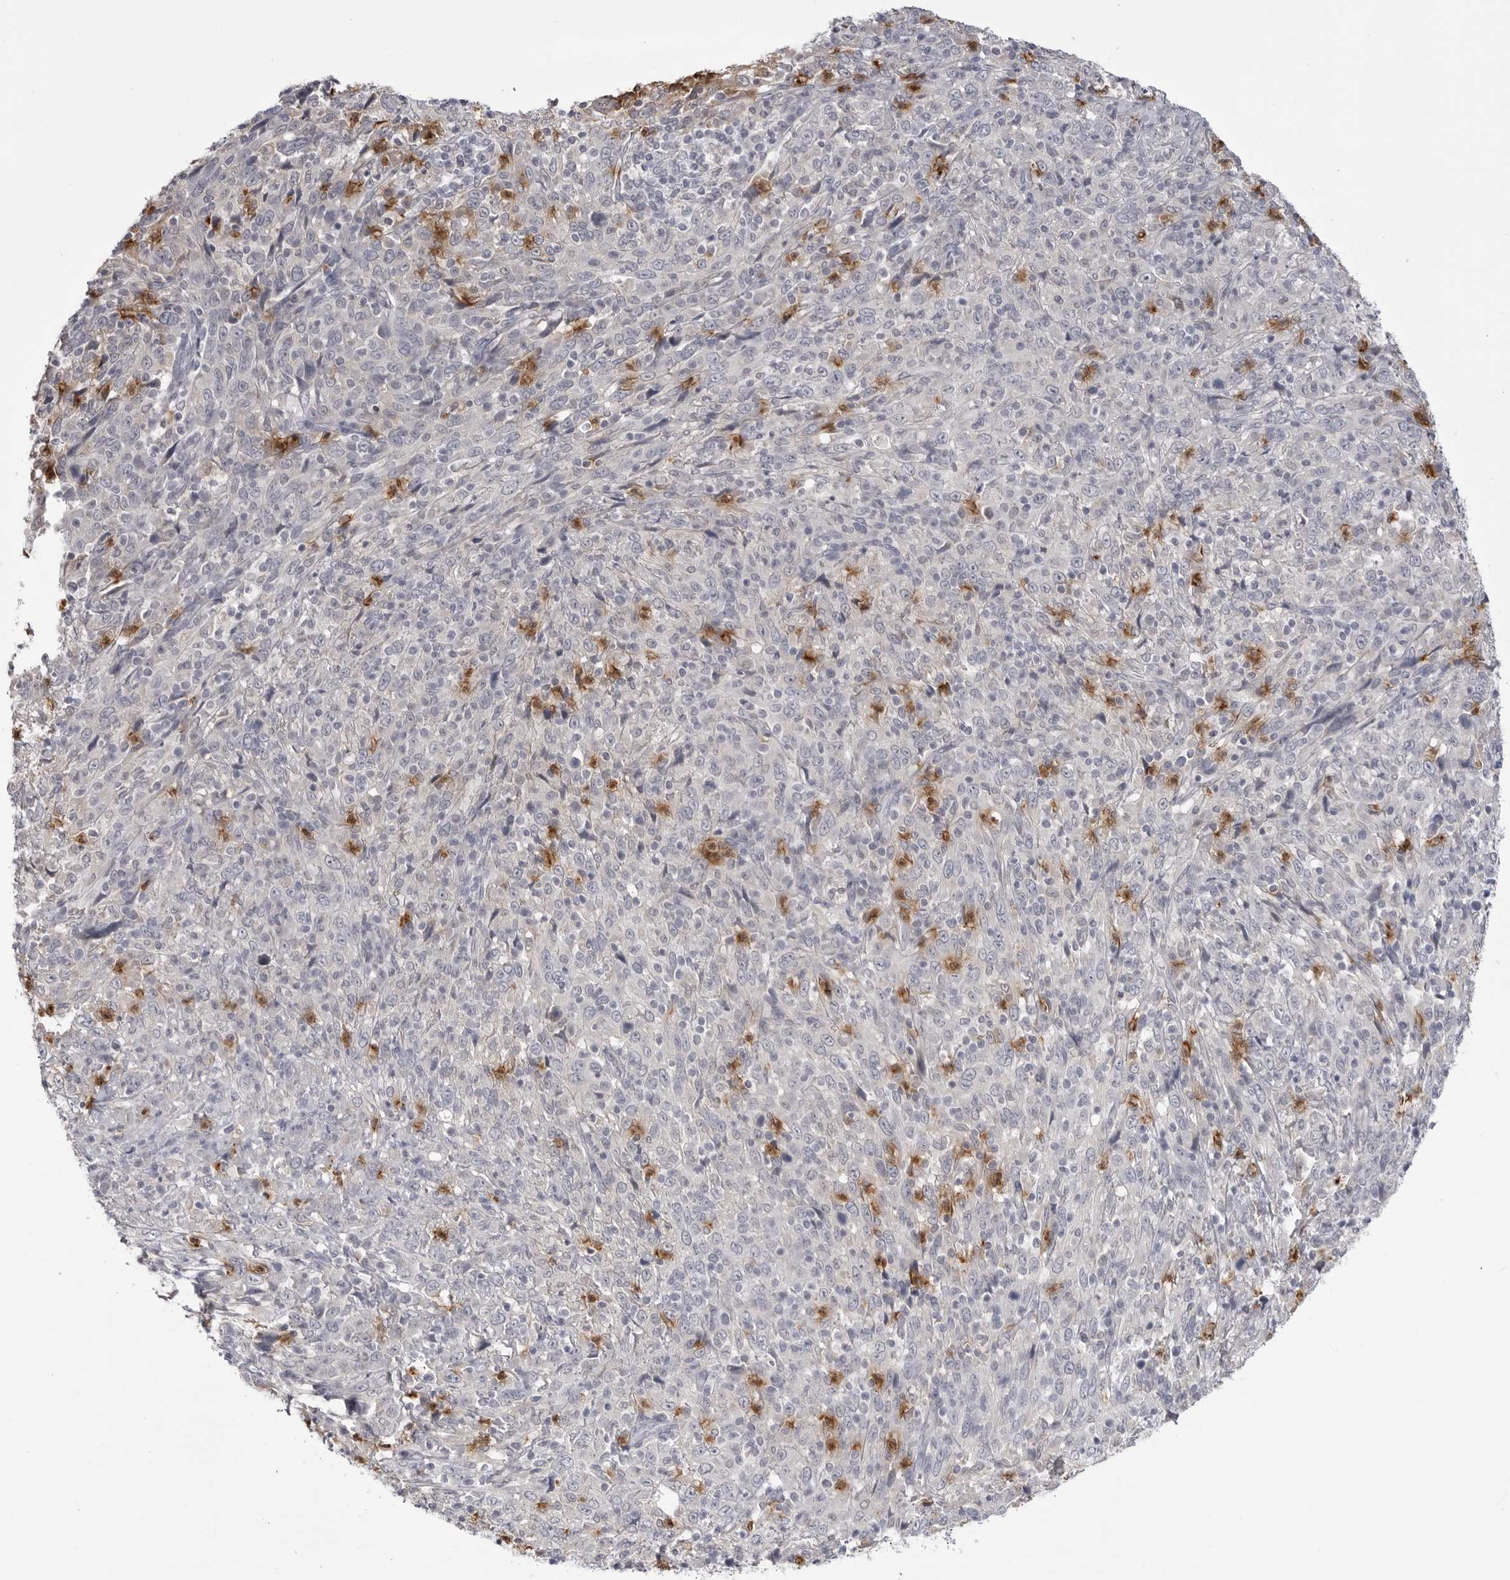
{"staining": {"intensity": "negative", "quantity": "none", "location": "none"}, "tissue": "cervical cancer", "cell_type": "Tumor cells", "image_type": "cancer", "snomed": [{"axis": "morphology", "description": "Squamous cell carcinoma, NOS"}, {"axis": "topography", "description": "Cervix"}], "caption": "This is an IHC photomicrograph of human cervical cancer (squamous cell carcinoma). There is no expression in tumor cells.", "gene": "STAP2", "patient": {"sex": "female", "age": 46}}